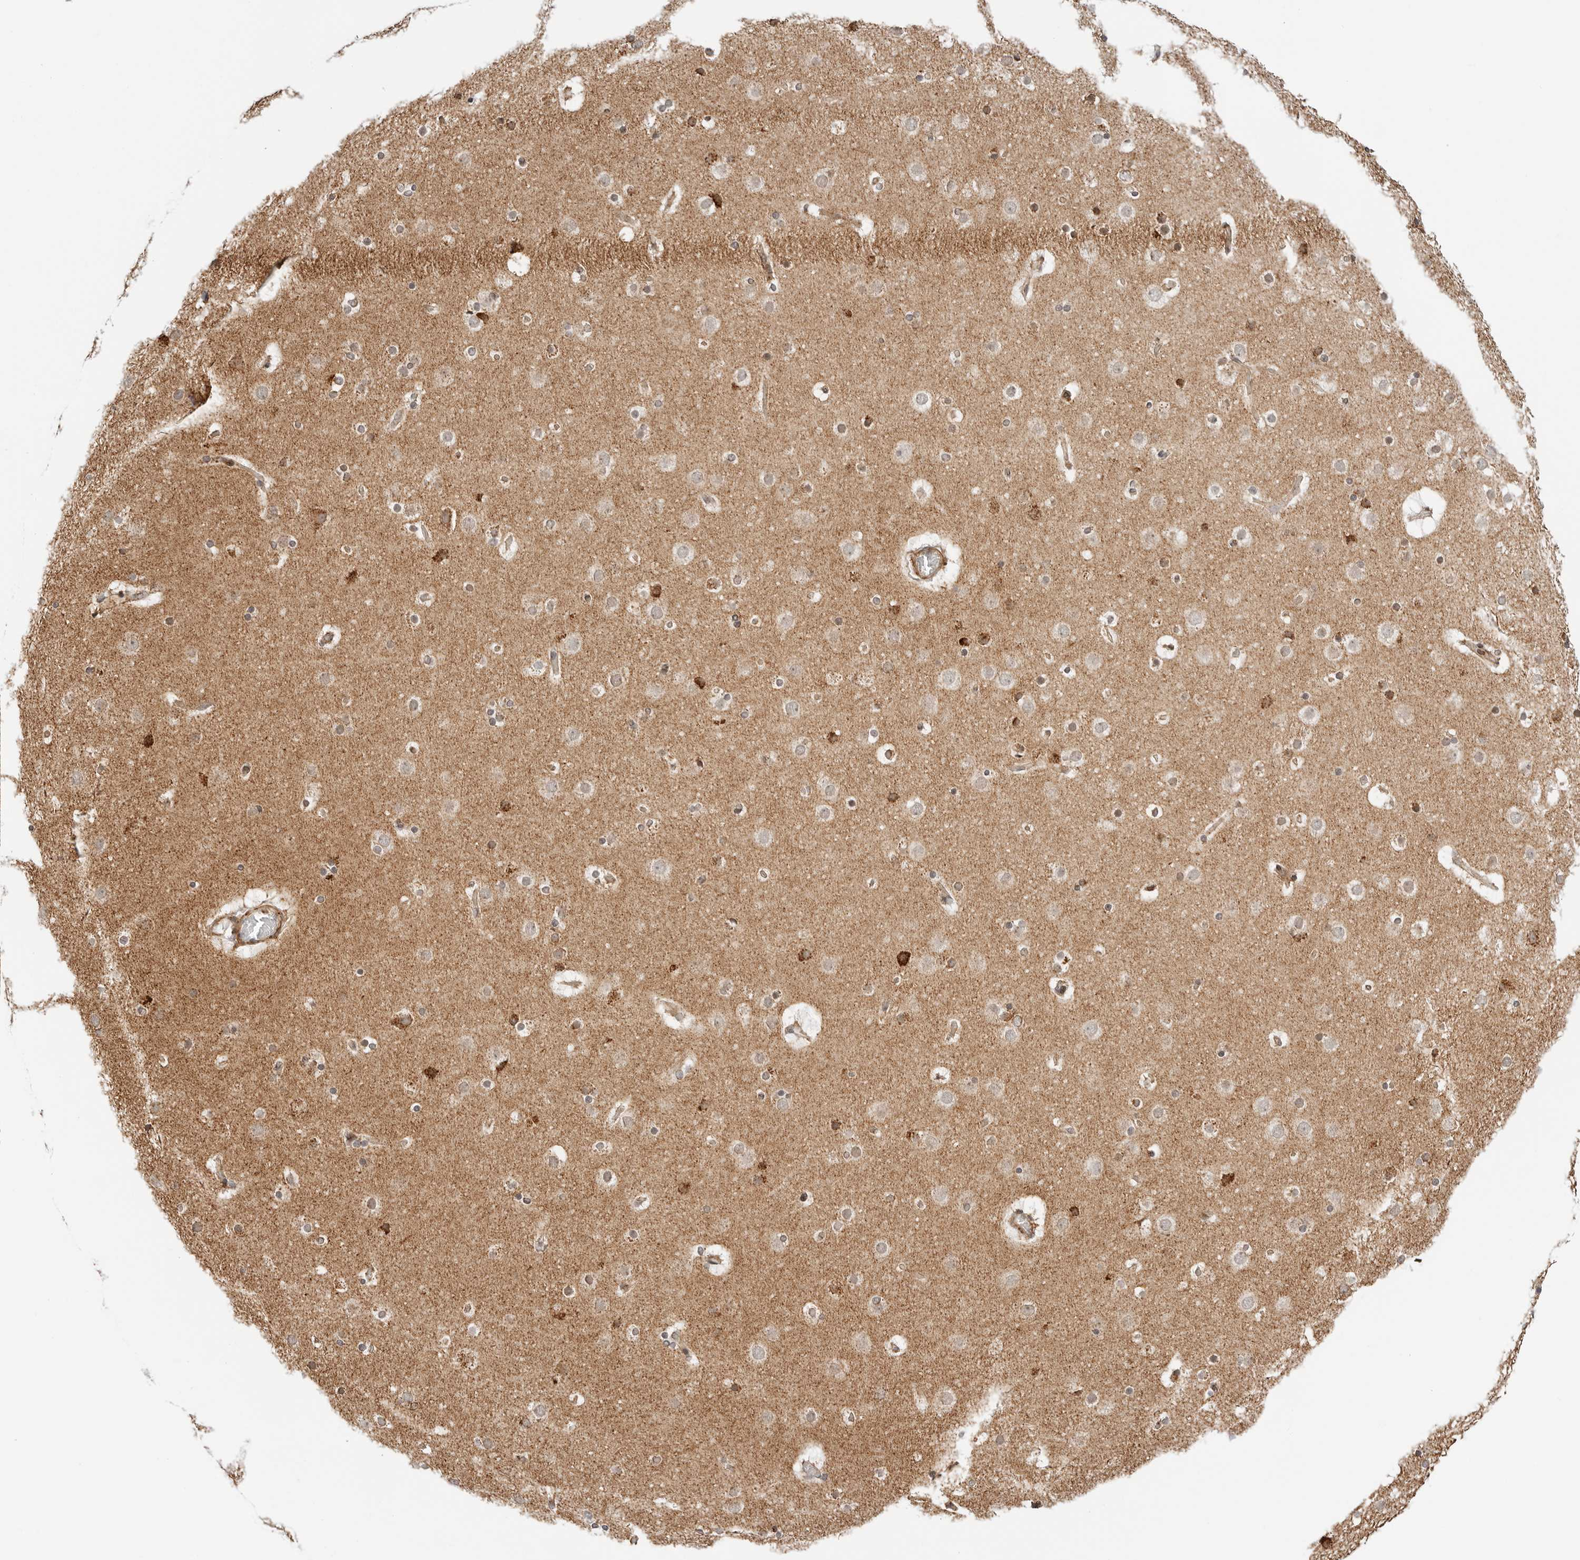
{"staining": {"intensity": "weak", "quantity": "25%-75%", "location": "cytoplasmic/membranous"}, "tissue": "cerebral cortex", "cell_type": "Endothelial cells", "image_type": "normal", "snomed": [{"axis": "morphology", "description": "Normal tissue, NOS"}, {"axis": "topography", "description": "Cerebral cortex"}], "caption": "Brown immunohistochemical staining in unremarkable human cerebral cortex displays weak cytoplasmic/membranous staining in approximately 25%-75% of endothelial cells.", "gene": "DYRK4", "patient": {"sex": "male", "age": 57}}